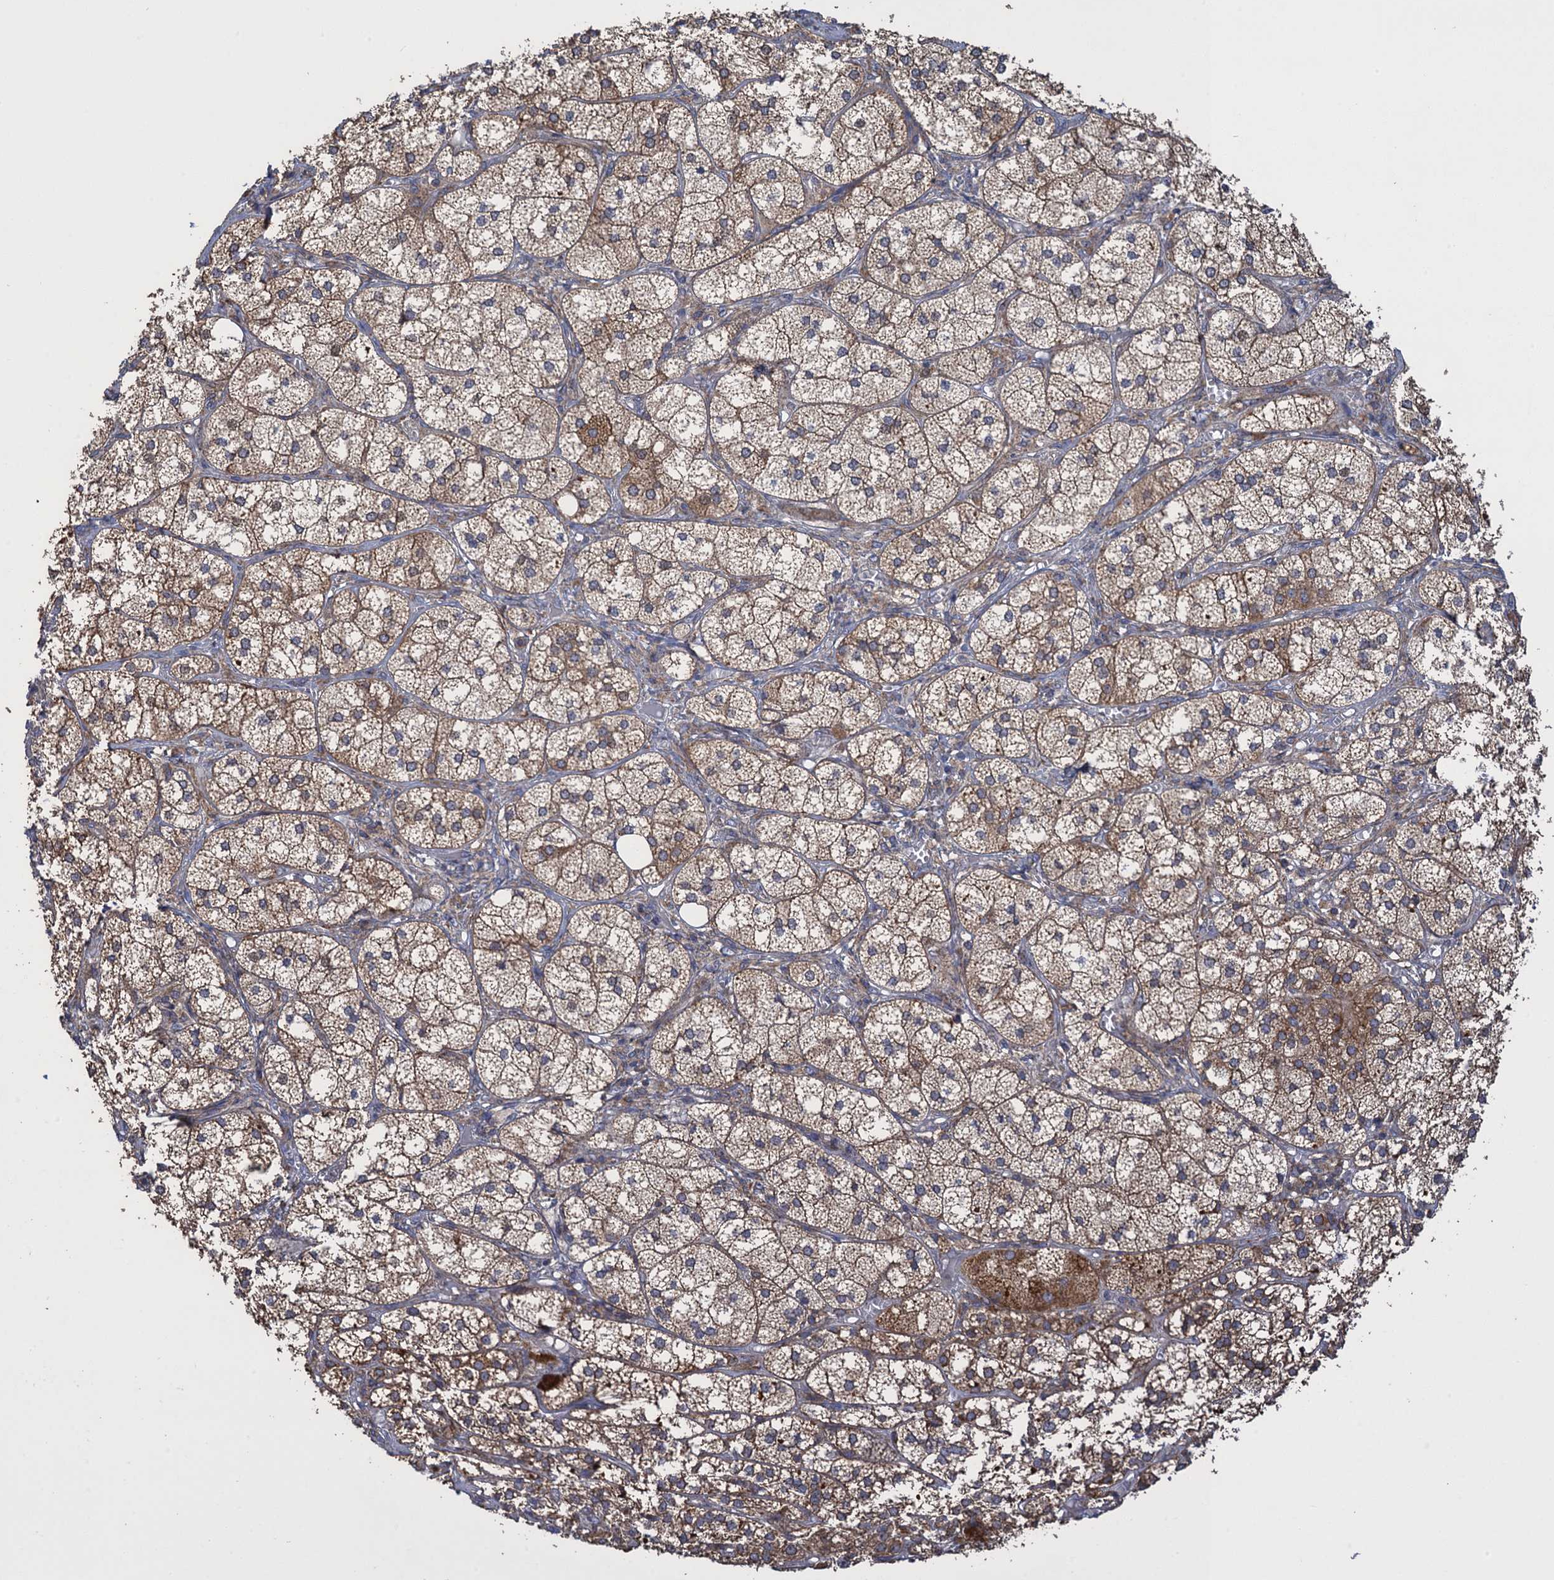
{"staining": {"intensity": "moderate", "quantity": "25%-75%", "location": "cytoplasmic/membranous"}, "tissue": "adrenal gland", "cell_type": "Glandular cells", "image_type": "normal", "snomed": [{"axis": "morphology", "description": "Normal tissue, NOS"}, {"axis": "topography", "description": "Adrenal gland"}], "caption": "Glandular cells demonstrate moderate cytoplasmic/membranous expression in approximately 25%-75% of cells in benign adrenal gland.", "gene": "WDR88", "patient": {"sex": "female", "age": 61}}